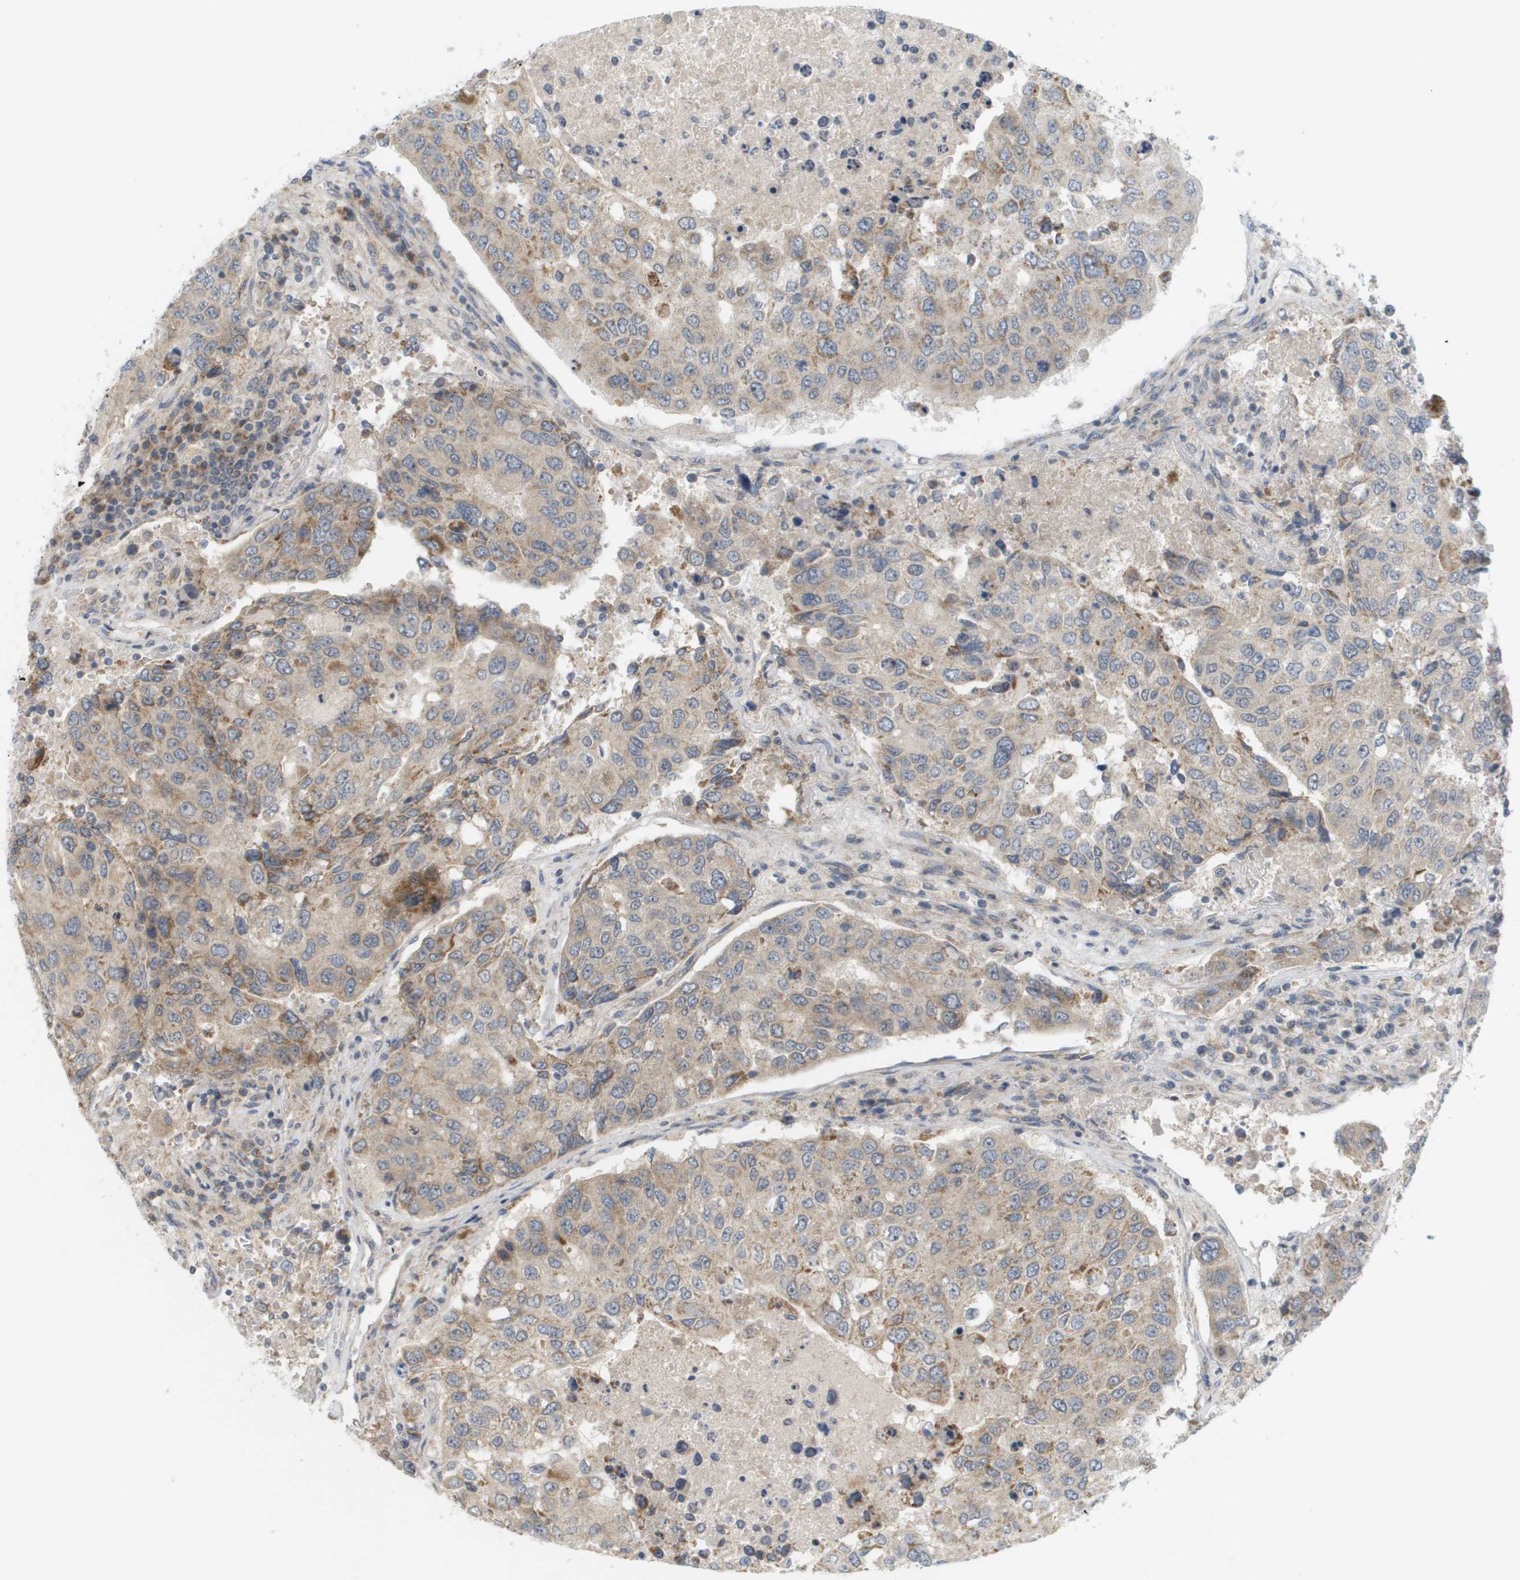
{"staining": {"intensity": "weak", "quantity": ">75%", "location": "cytoplasmic/membranous"}, "tissue": "urothelial cancer", "cell_type": "Tumor cells", "image_type": "cancer", "snomed": [{"axis": "morphology", "description": "Urothelial carcinoma, High grade"}, {"axis": "topography", "description": "Lymph node"}, {"axis": "topography", "description": "Urinary bladder"}], "caption": "High-power microscopy captured an immunohistochemistry micrograph of urothelial cancer, revealing weak cytoplasmic/membranous positivity in approximately >75% of tumor cells. (DAB IHC with brightfield microscopy, high magnification).", "gene": "PROC", "patient": {"sex": "male", "age": 51}}